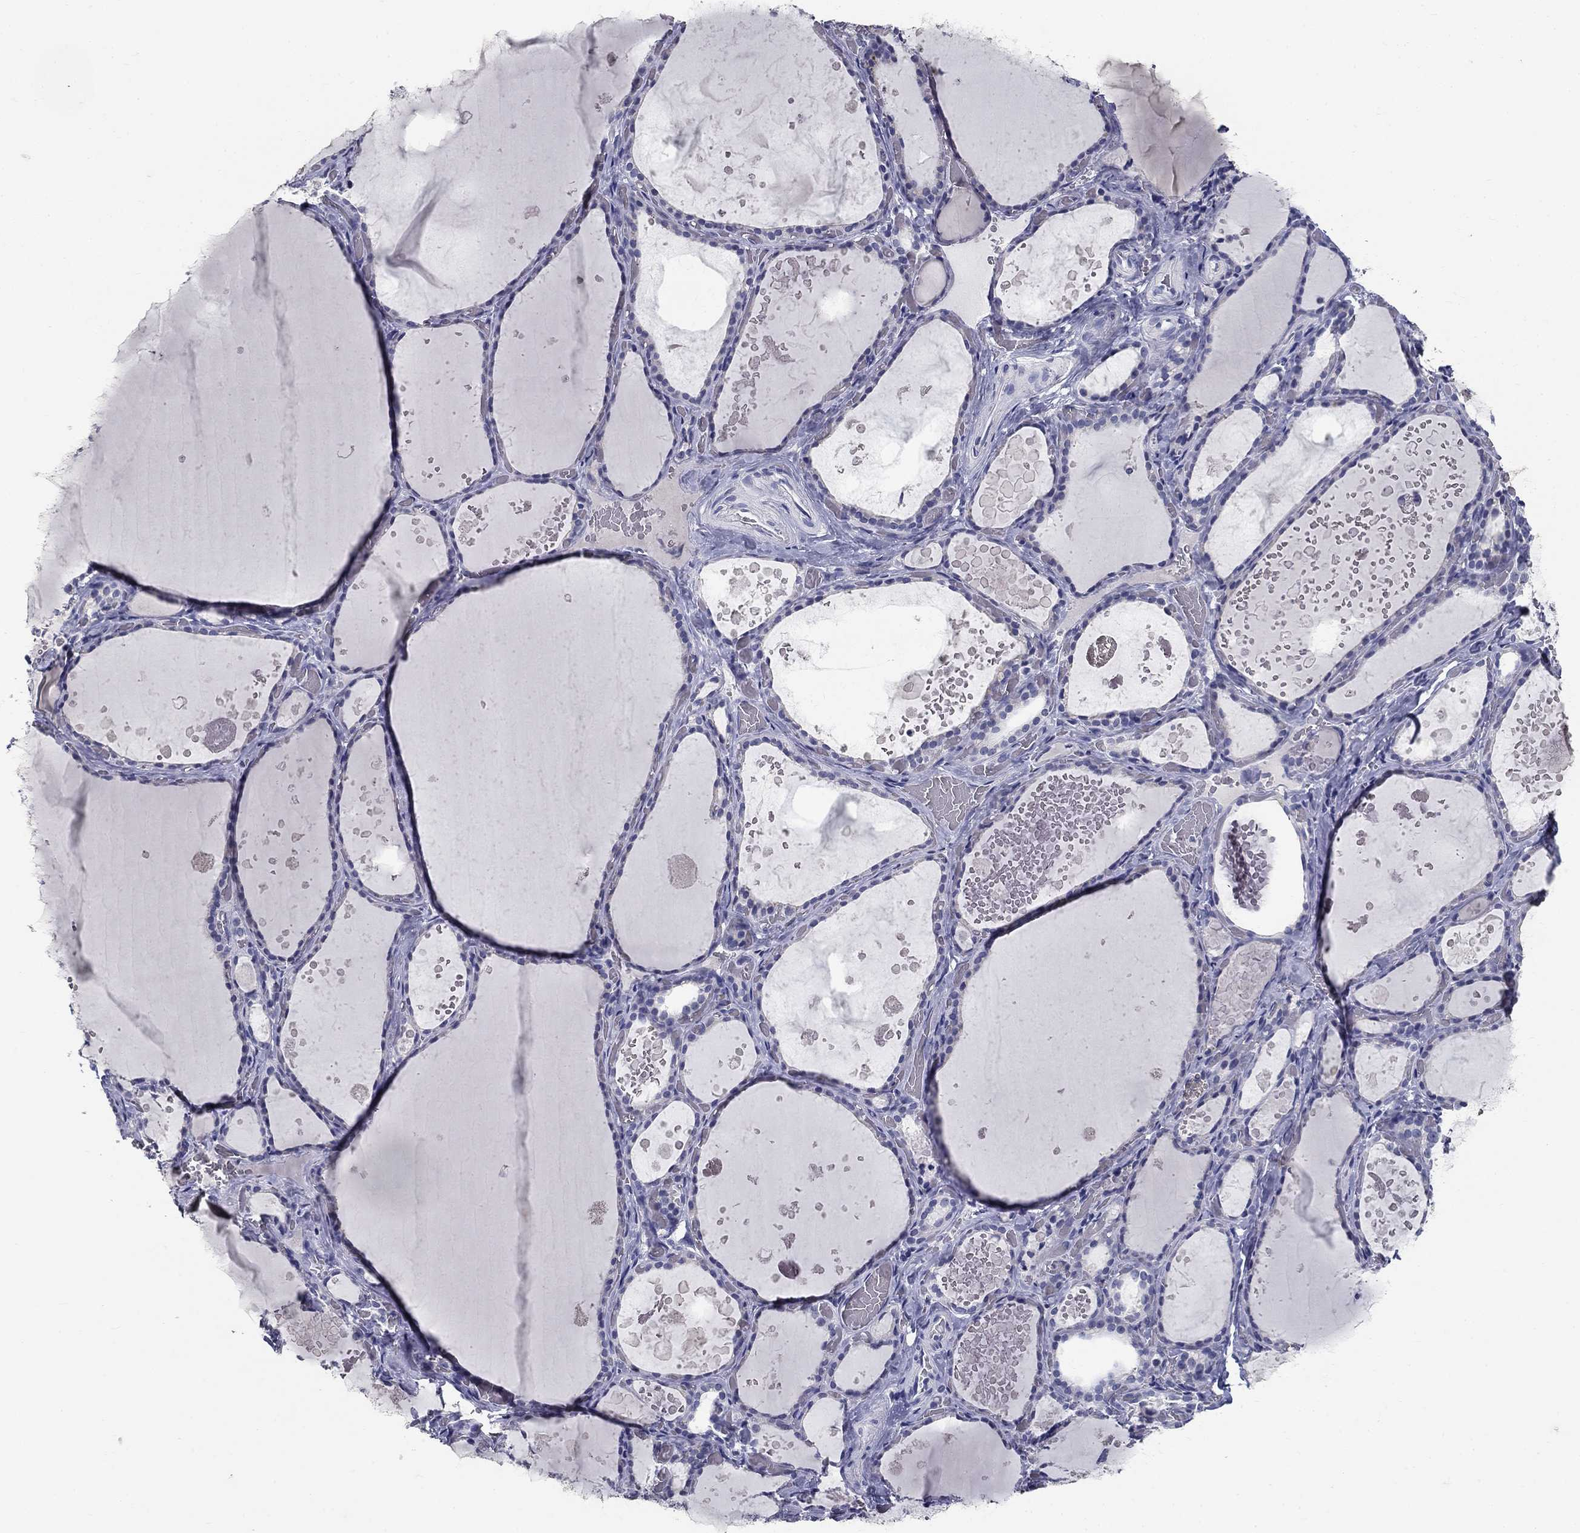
{"staining": {"intensity": "negative", "quantity": "none", "location": "none"}, "tissue": "thyroid gland", "cell_type": "Glandular cells", "image_type": "normal", "snomed": [{"axis": "morphology", "description": "Normal tissue, NOS"}, {"axis": "topography", "description": "Thyroid gland"}], "caption": "Photomicrograph shows no protein positivity in glandular cells of benign thyroid gland.", "gene": "POMC", "patient": {"sex": "female", "age": 56}}